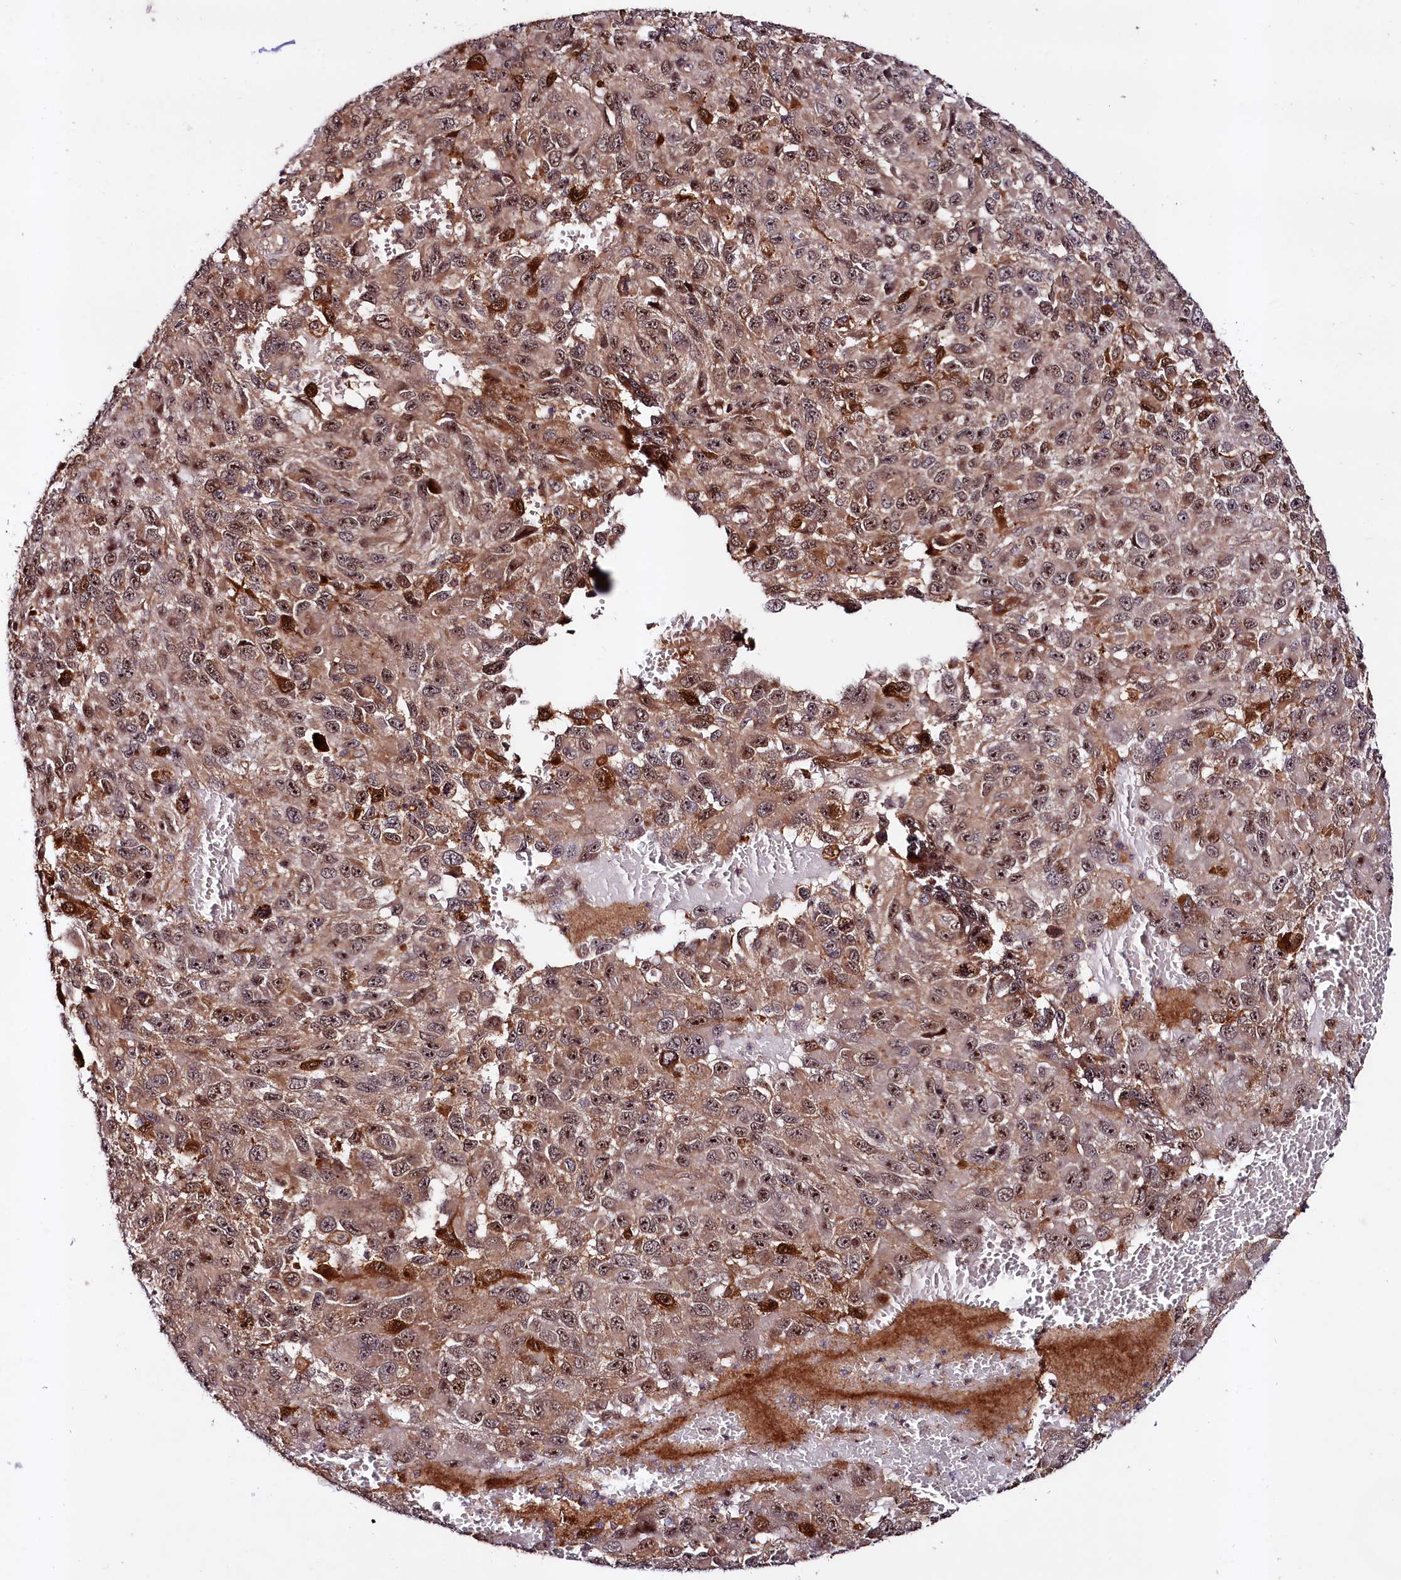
{"staining": {"intensity": "moderate", "quantity": ">75%", "location": "cytoplasmic/membranous,nuclear"}, "tissue": "melanoma", "cell_type": "Tumor cells", "image_type": "cancer", "snomed": [{"axis": "morphology", "description": "Normal tissue, NOS"}, {"axis": "morphology", "description": "Malignant melanoma, NOS"}, {"axis": "topography", "description": "Skin"}], "caption": "IHC photomicrograph of neoplastic tissue: melanoma stained using immunohistochemistry (IHC) exhibits medium levels of moderate protein expression localized specifically in the cytoplasmic/membranous and nuclear of tumor cells, appearing as a cytoplasmic/membranous and nuclear brown color.", "gene": "NEDD1", "patient": {"sex": "female", "age": 96}}